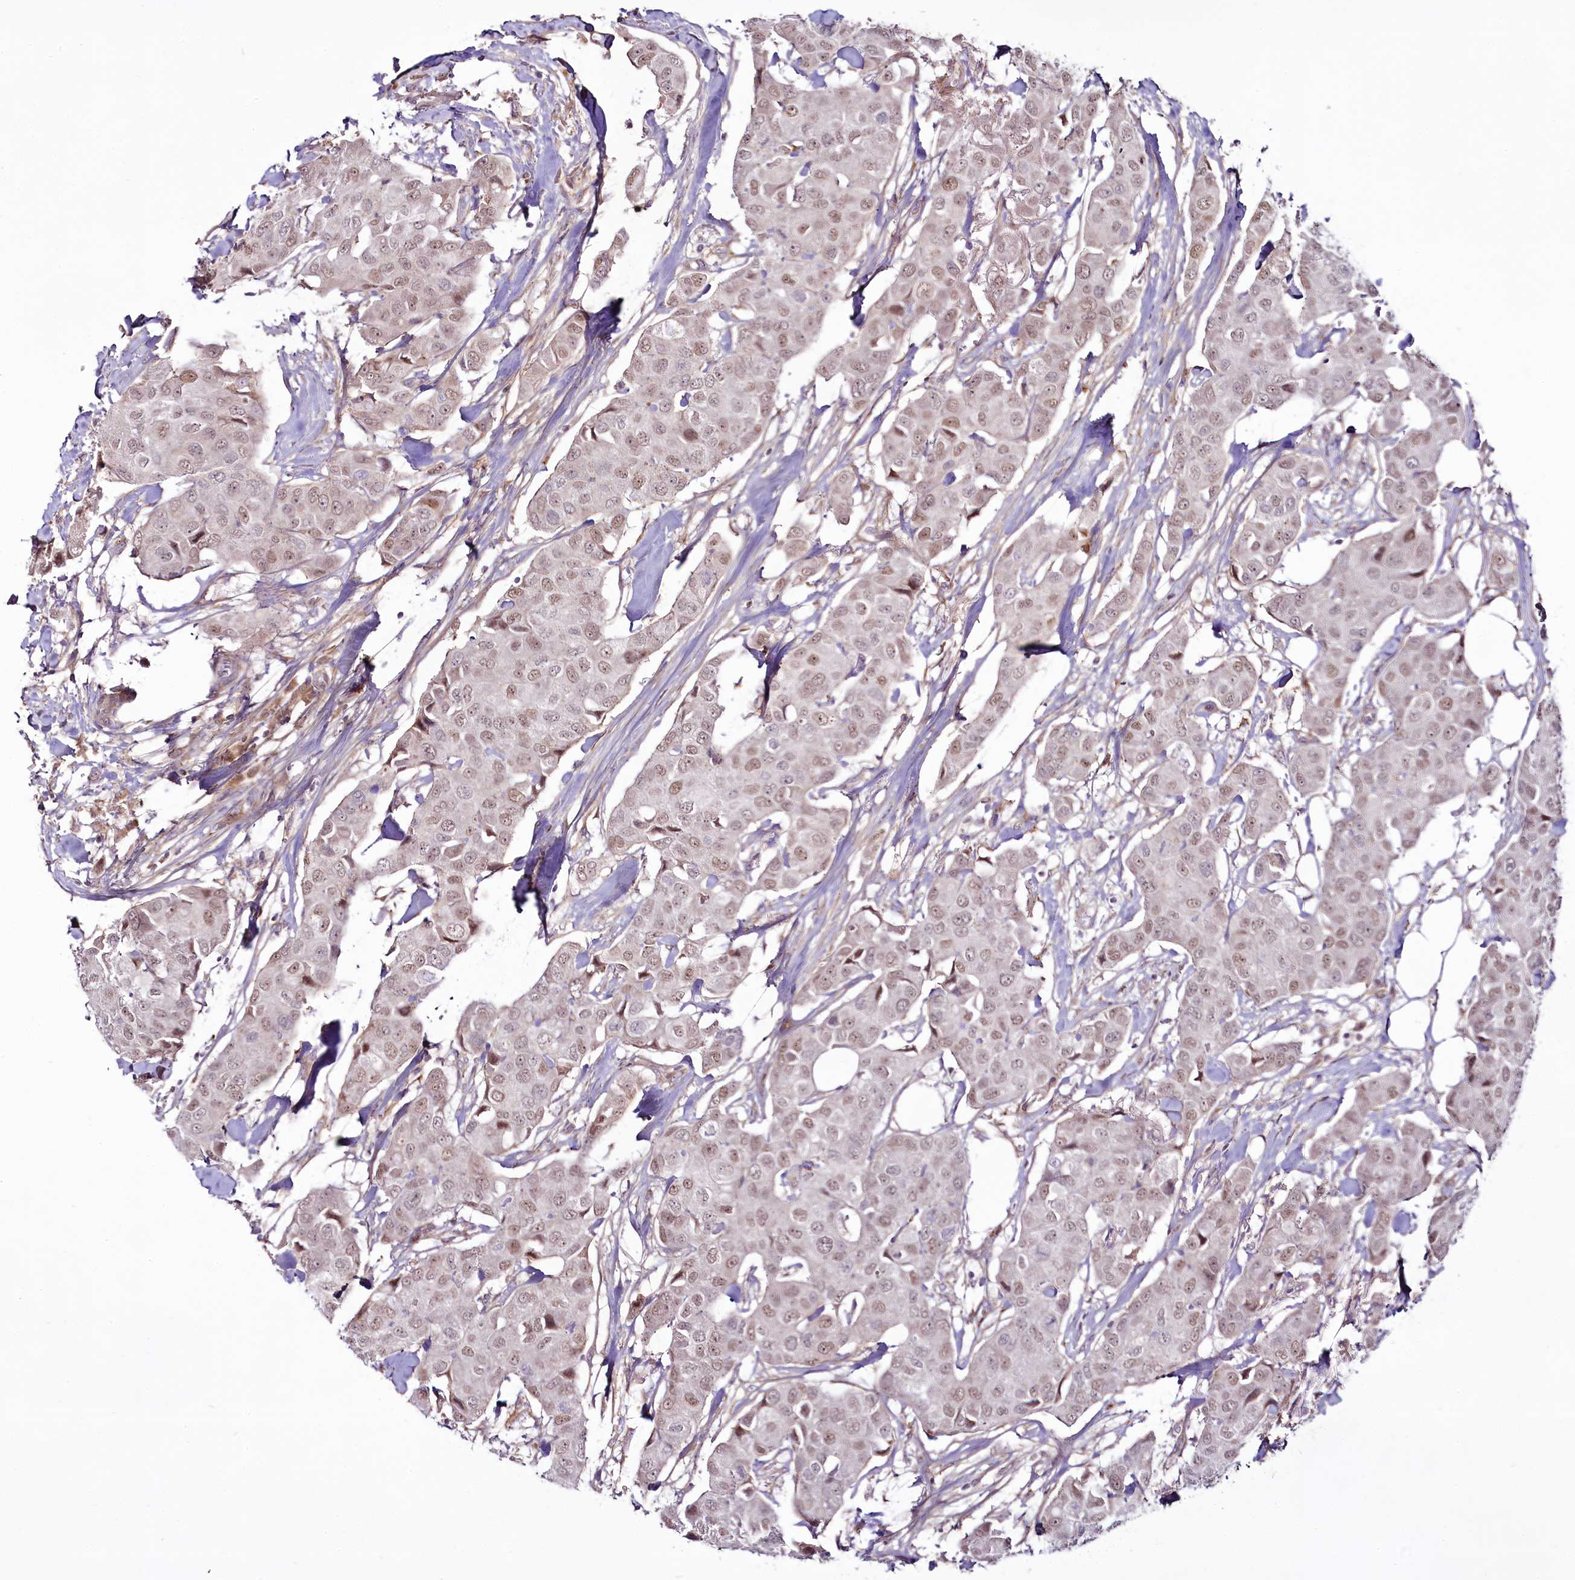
{"staining": {"intensity": "weak", "quantity": ">75%", "location": "nuclear"}, "tissue": "breast cancer", "cell_type": "Tumor cells", "image_type": "cancer", "snomed": [{"axis": "morphology", "description": "Duct carcinoma"}, {"axis": "topography", "description": "Breast"}], "caption": "An image showing weak nuclear staining in about >75% of tumor cells in breast cancer (invasive ductal carcinoma), as visualized by brown immunohistochemical staining.", "gene": "RSBN1", "patient": {"sex": "female", "age": 80}}